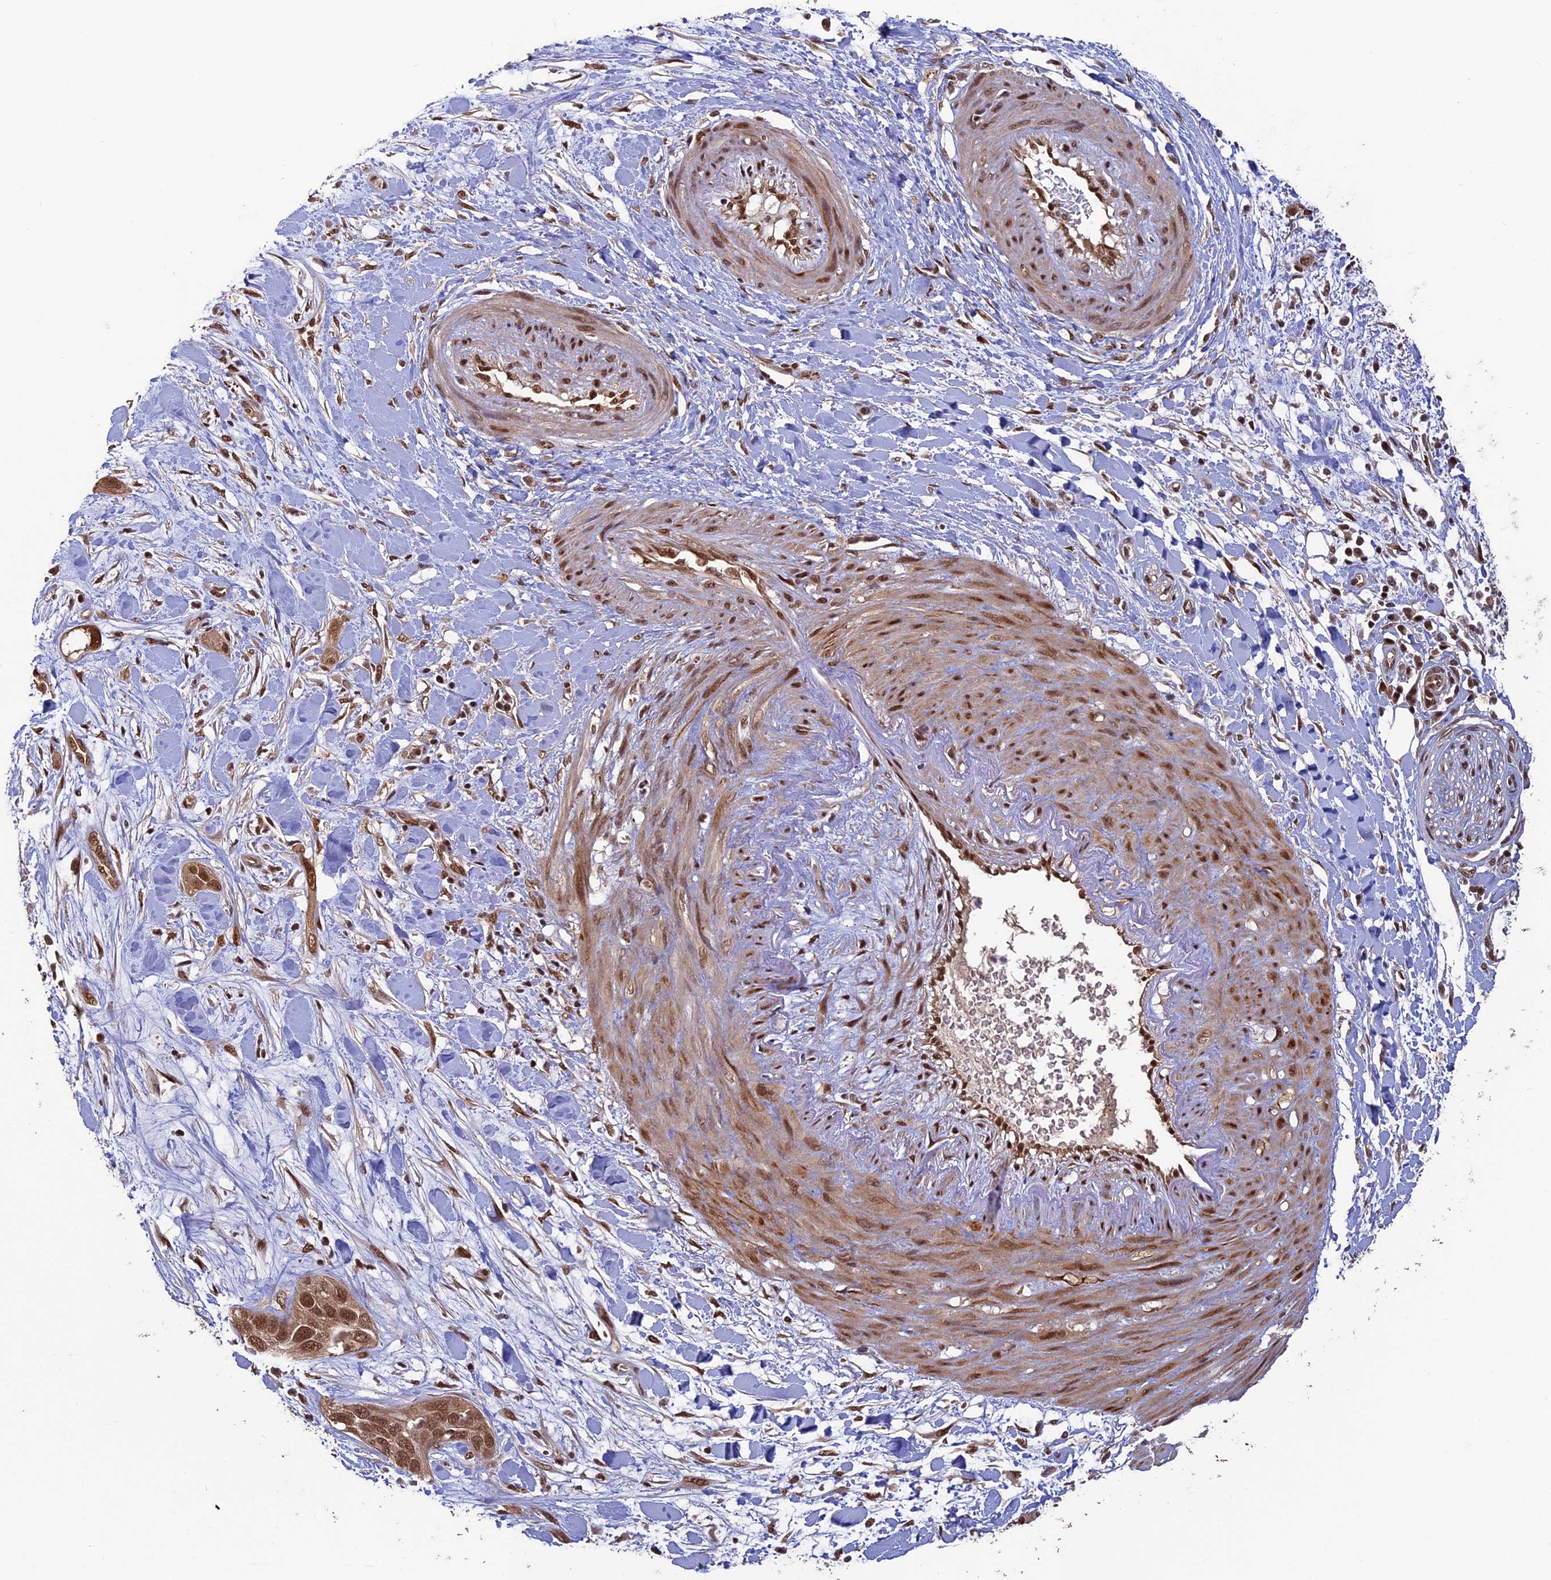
{"staining": {"intensity": "moderate", "quantity": ">75%", "location": "nuclear"}, "tissue": "pancreatic cancer", "cell_type": "Tumor cells", "image_type": "cancer", "snomed": [{"axis": "morphology", "description": "Adenocarcinoma, NOS"}, {"axis": "topography", "description": "Pancreas"}], "caption": "This is an image of immunohistochemistry (IHC) staining of adenocarcinoma (pancreatic), which shows moderate staining in the nuclear of tumor cells.", "gene": "NAE1", "patient": {"sex": "female", "age": 60}}